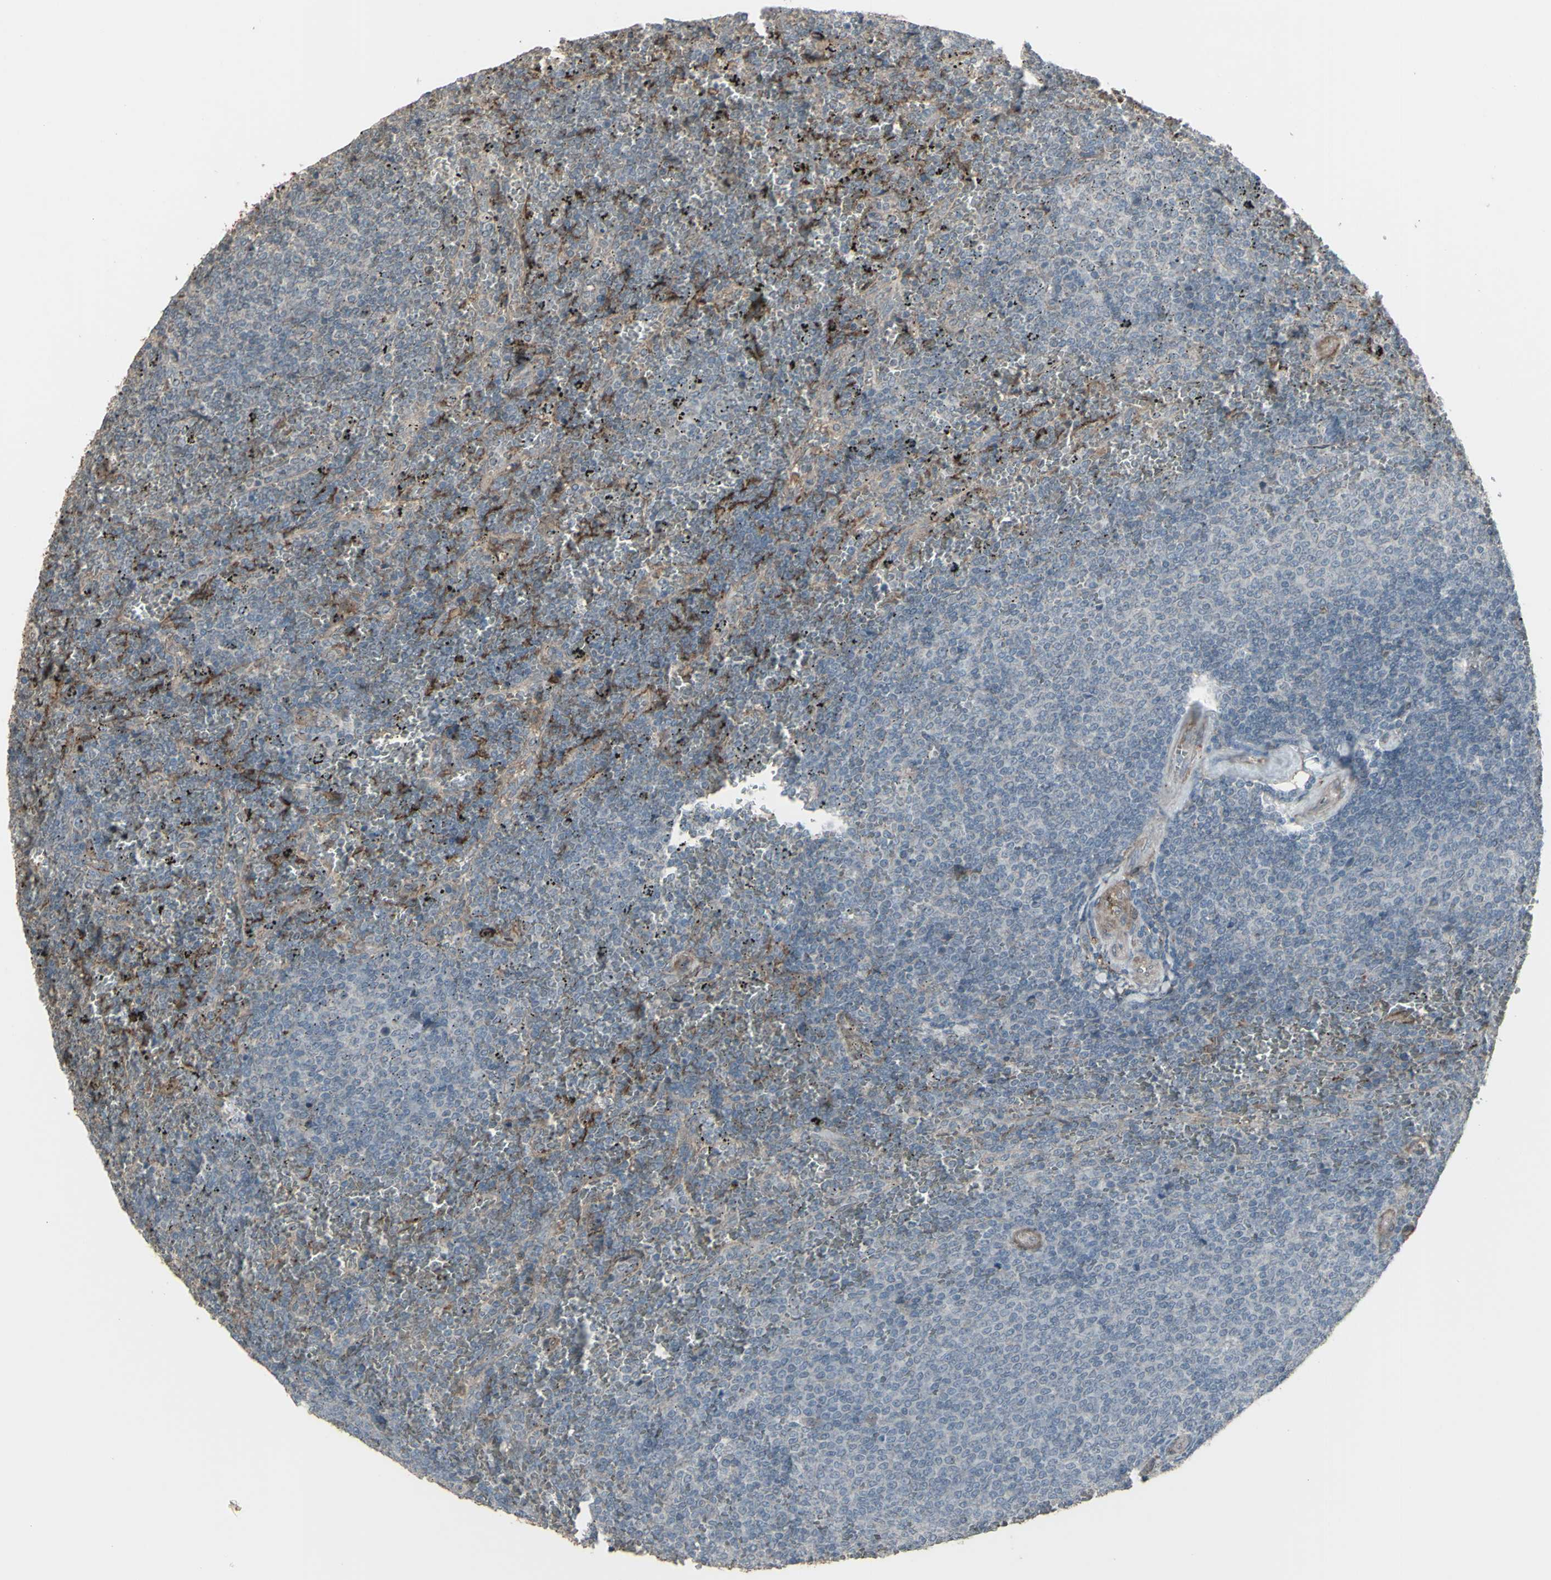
{"staining": {"intensity": "negative", "quantity": "none", "location": "none"}, "tissue": "lymphoma", "cell_type": "Tumor cells", "image_type": "cancer", "snomed": [{"axis": "morphology", "description": "Malignant lymphoma, non-Hodgkin's type, Low grade"}, {"axis": "topography", "description": "Spleen"}], "caption": "This micrograph is of lymphoma stained with IHC to label a protein in brown with the nuclei are counter-stained blue. There is no positivity in tumor cells. The staining was performed using DAB (3,3'-diaminobenzidine) to visualize the protein expression in brown, while the nuclei were stained in blue with hematoxylin (Magnification: 20x).", "gene": "SMO", "patient": {"sex": "female", "age": 77}}